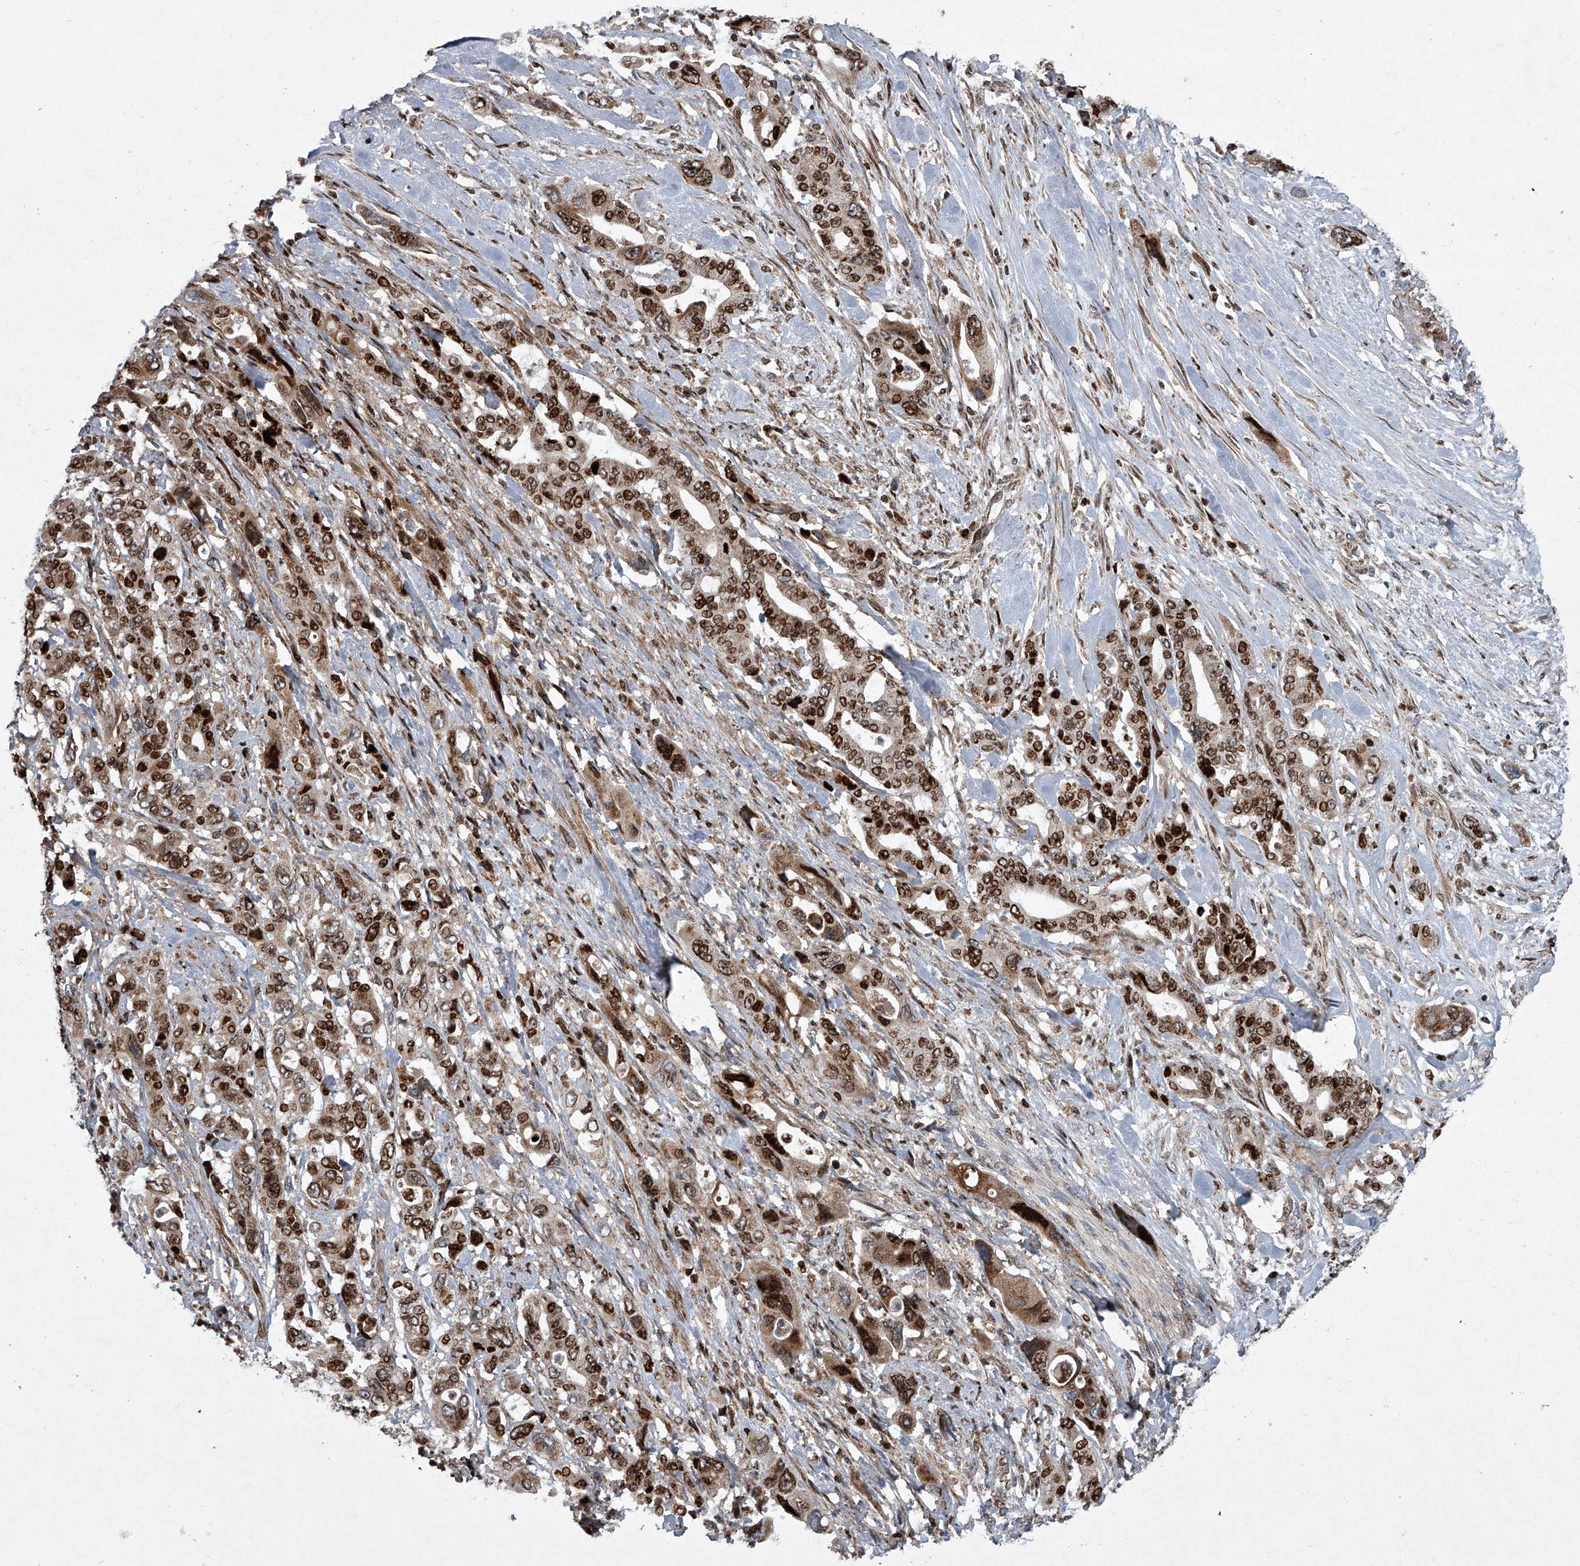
{"staining": {"intensity": "strong", "quantity": ">75%", "location": "cytoplasmic/membranous,nuclear"}, "tissue": "pancreatic cancer", "cell_type": "Tumor cells", "image_type": "cancer", "snomed": [{"axis": "morphology", "description": "Adenocarcinoma, NOS"}, {"axis": "topography", "description": "Pancreas"}], "caption": "Protein staining of pancreatic cancer (adenocarcinoma) tissue demonstrates strong cytoplasmic/membranous and nuclear expression in approximately >75% of tumor cells. (DAB IHC with brightfield microscopy, high magnification).", "gene": "STRADA", "patient": {"sex": "male", "age": 46}}